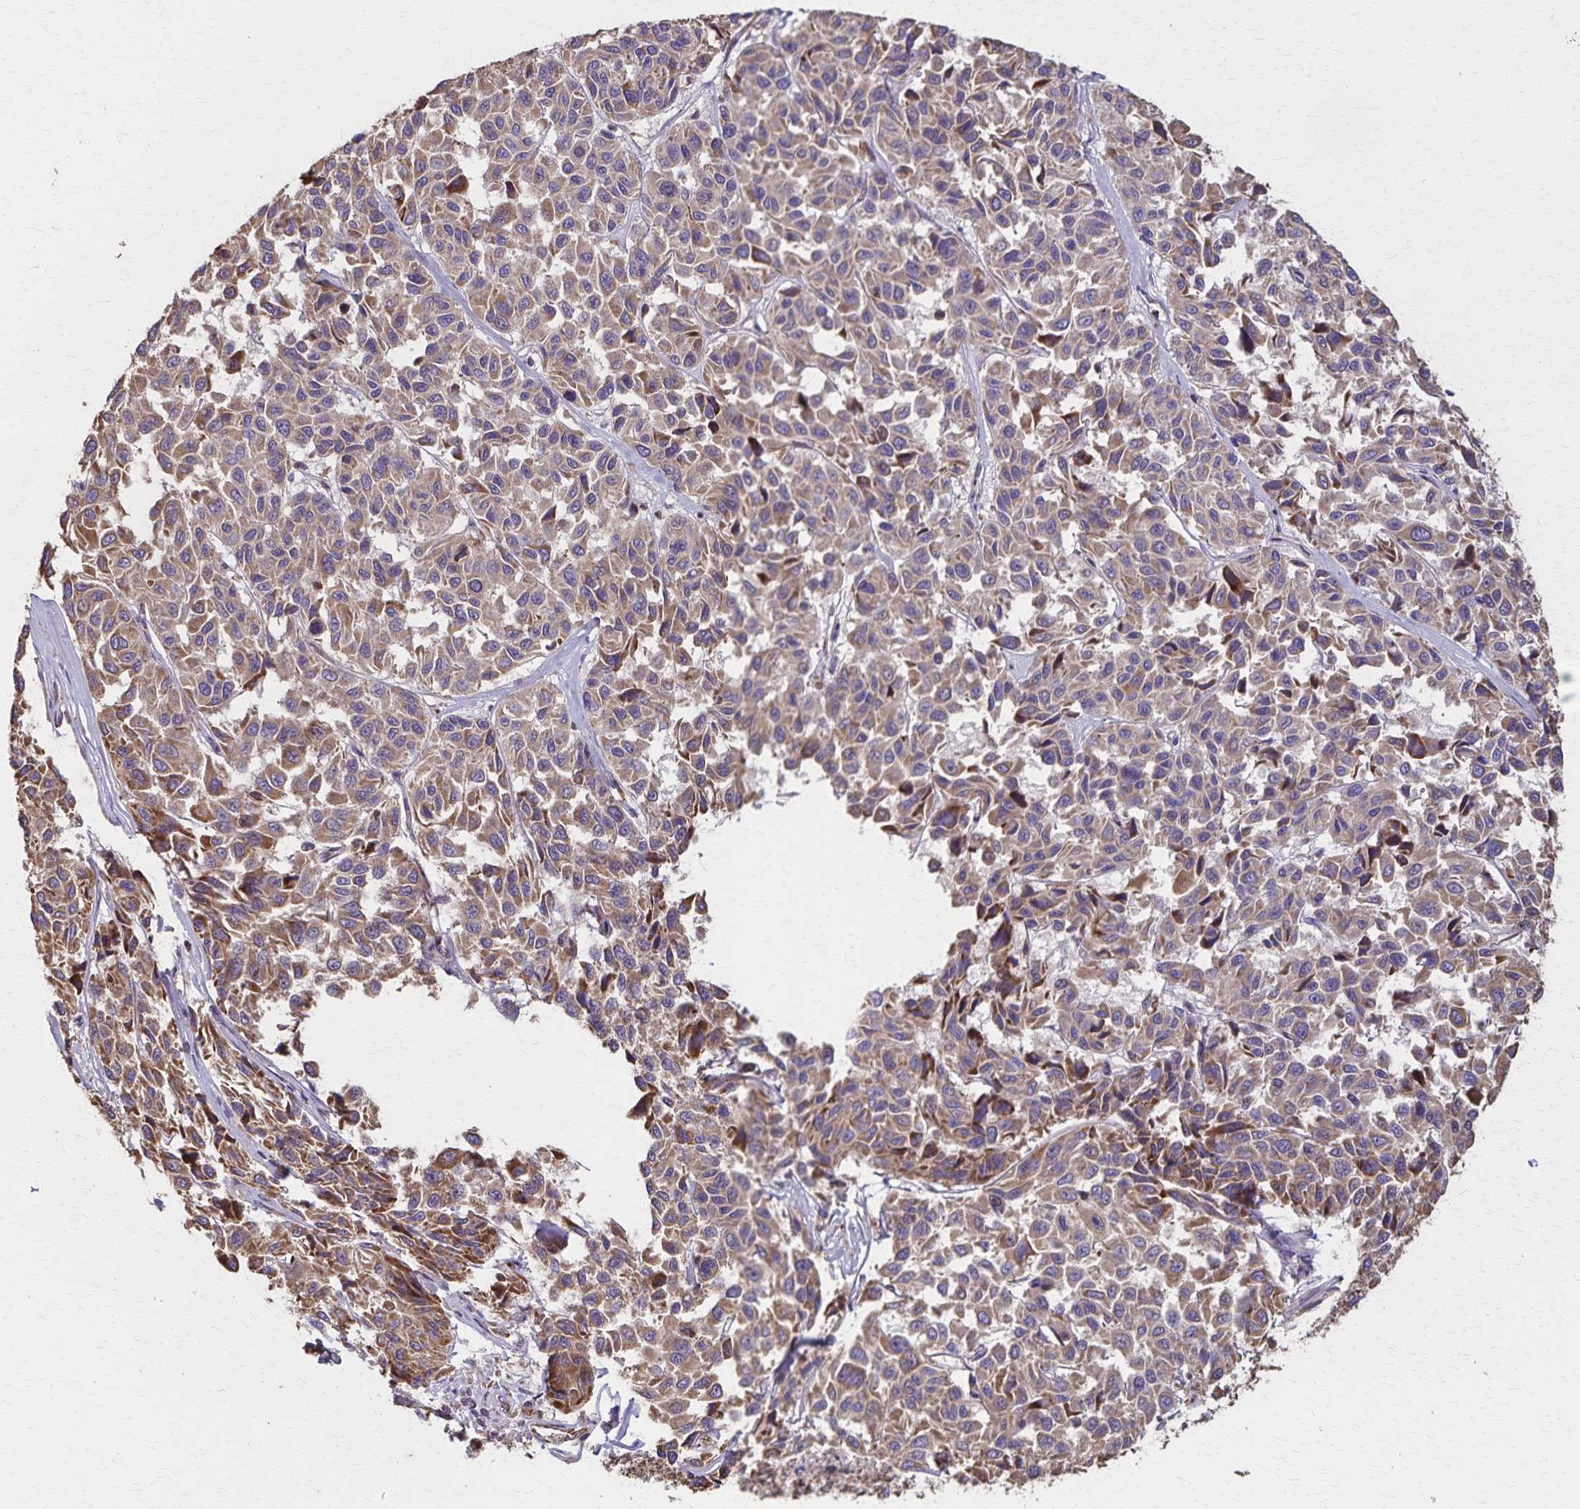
{"staining": {"intensity": "moderate", "quantity": ">75%", "location": "cytoplasmic/membranous"}, "tissue": "melanoma", "cell_type": "Tumor cells", "image_type": "cancer", "snomed": [{"axis": "morphology", "description": "Malignant melanoma, NOS"}, {"axis": "topography", "description": "Skin"}], "caption": "DAB (3,3'-diaminobenzidine) immunohistochemical staining of human malignant melanoma reveals moderate cytoplasmic/membranous protein staining in about >75% of tumor cells. Using DAB (brown) and hematoxylin (blue) stains, captured at high magnification using brightfield microscopy.", "gene": "RNF10", "patient": {"sex": "female", "age": 66}}